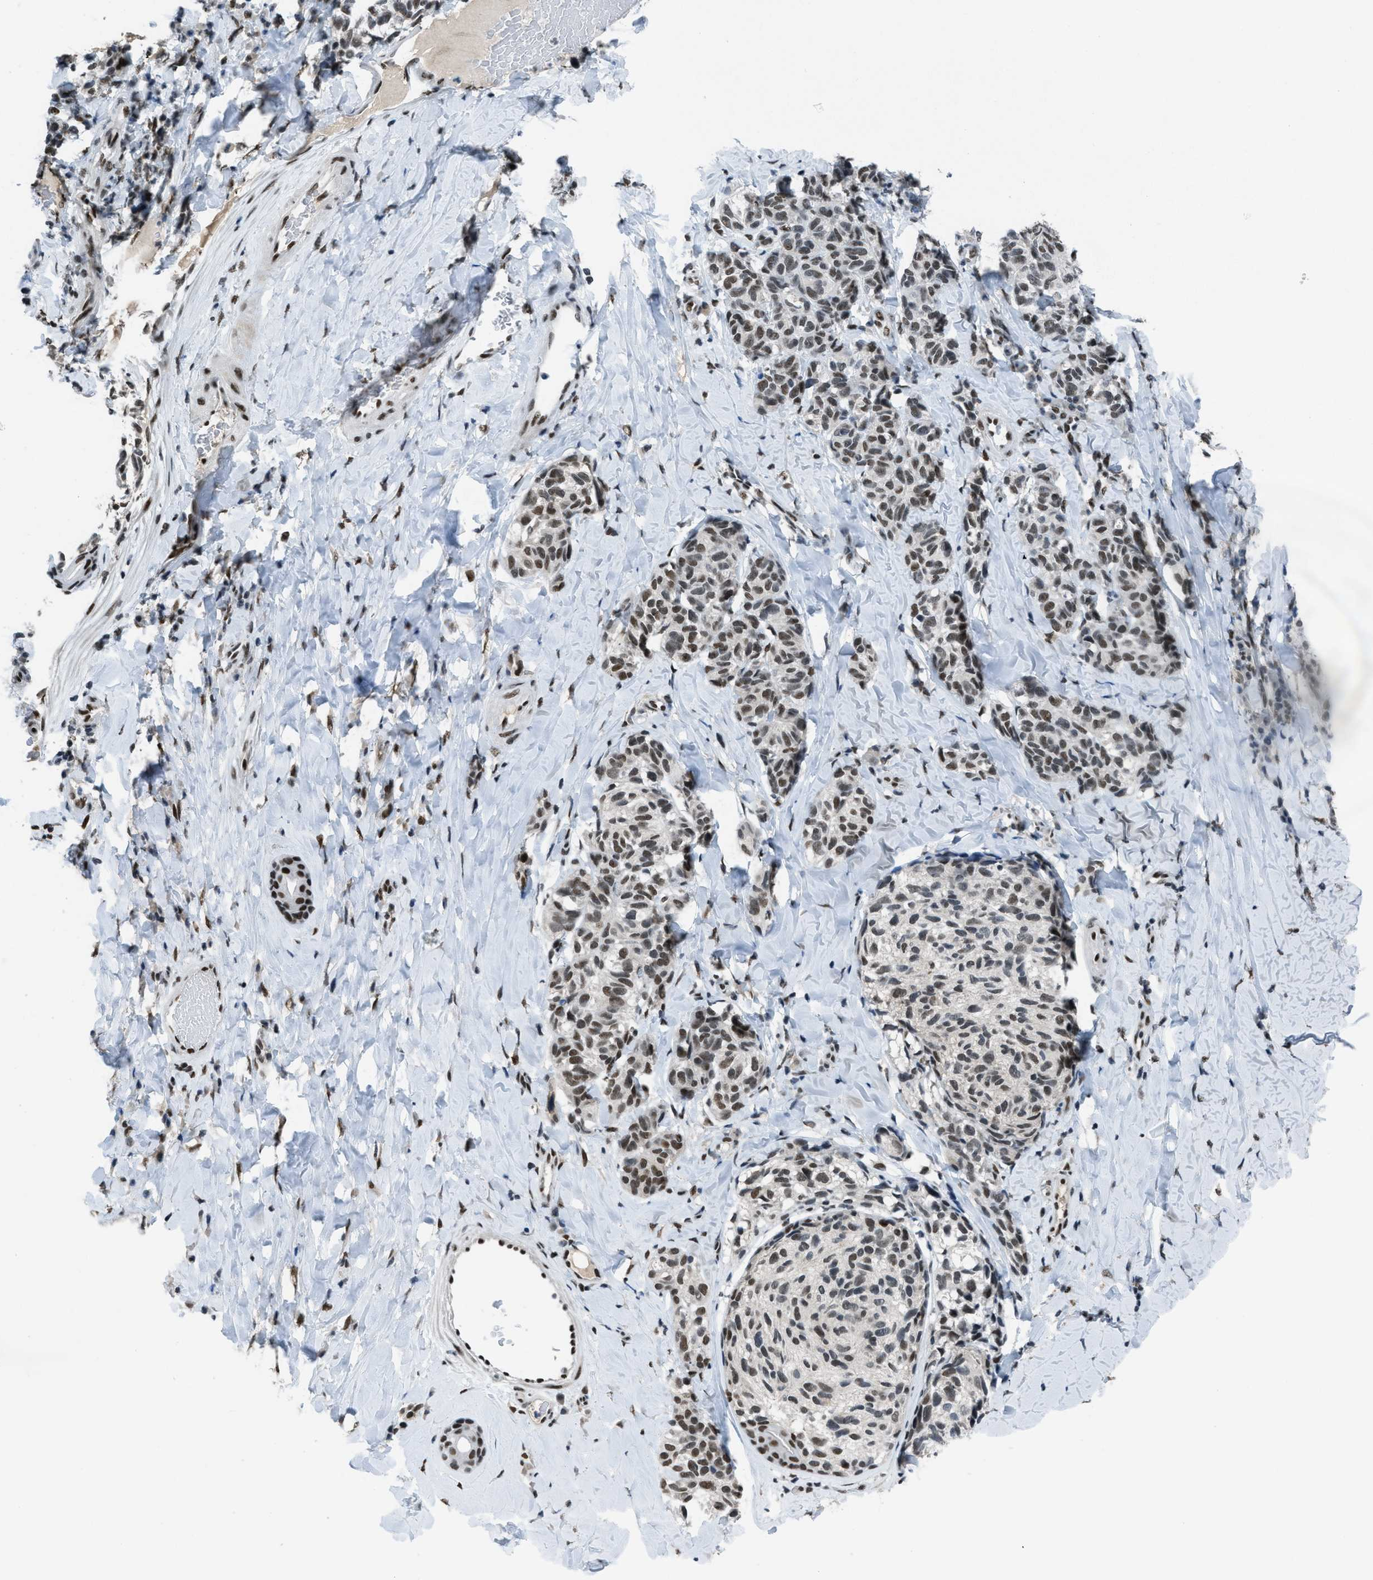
{"staining": {"intensity": "moderate", "quantity": ">75%", "location": "nuclear"}, "tissue": "melanoma", "cell_type": "Tumor cells", "image_type": "cancer", "snomed": [{"axis": "morphology", "description": "Malignant melanoma, NOS"}, {"axis": "topography", "description": "Skin"}], "caption": "Tumor cells reveal medium levels of moderate nuclear expression in approximately >75% of cells in melanoma.", "gene": "GATAD2B", "patient": {"sex": "female", "age": 73}}